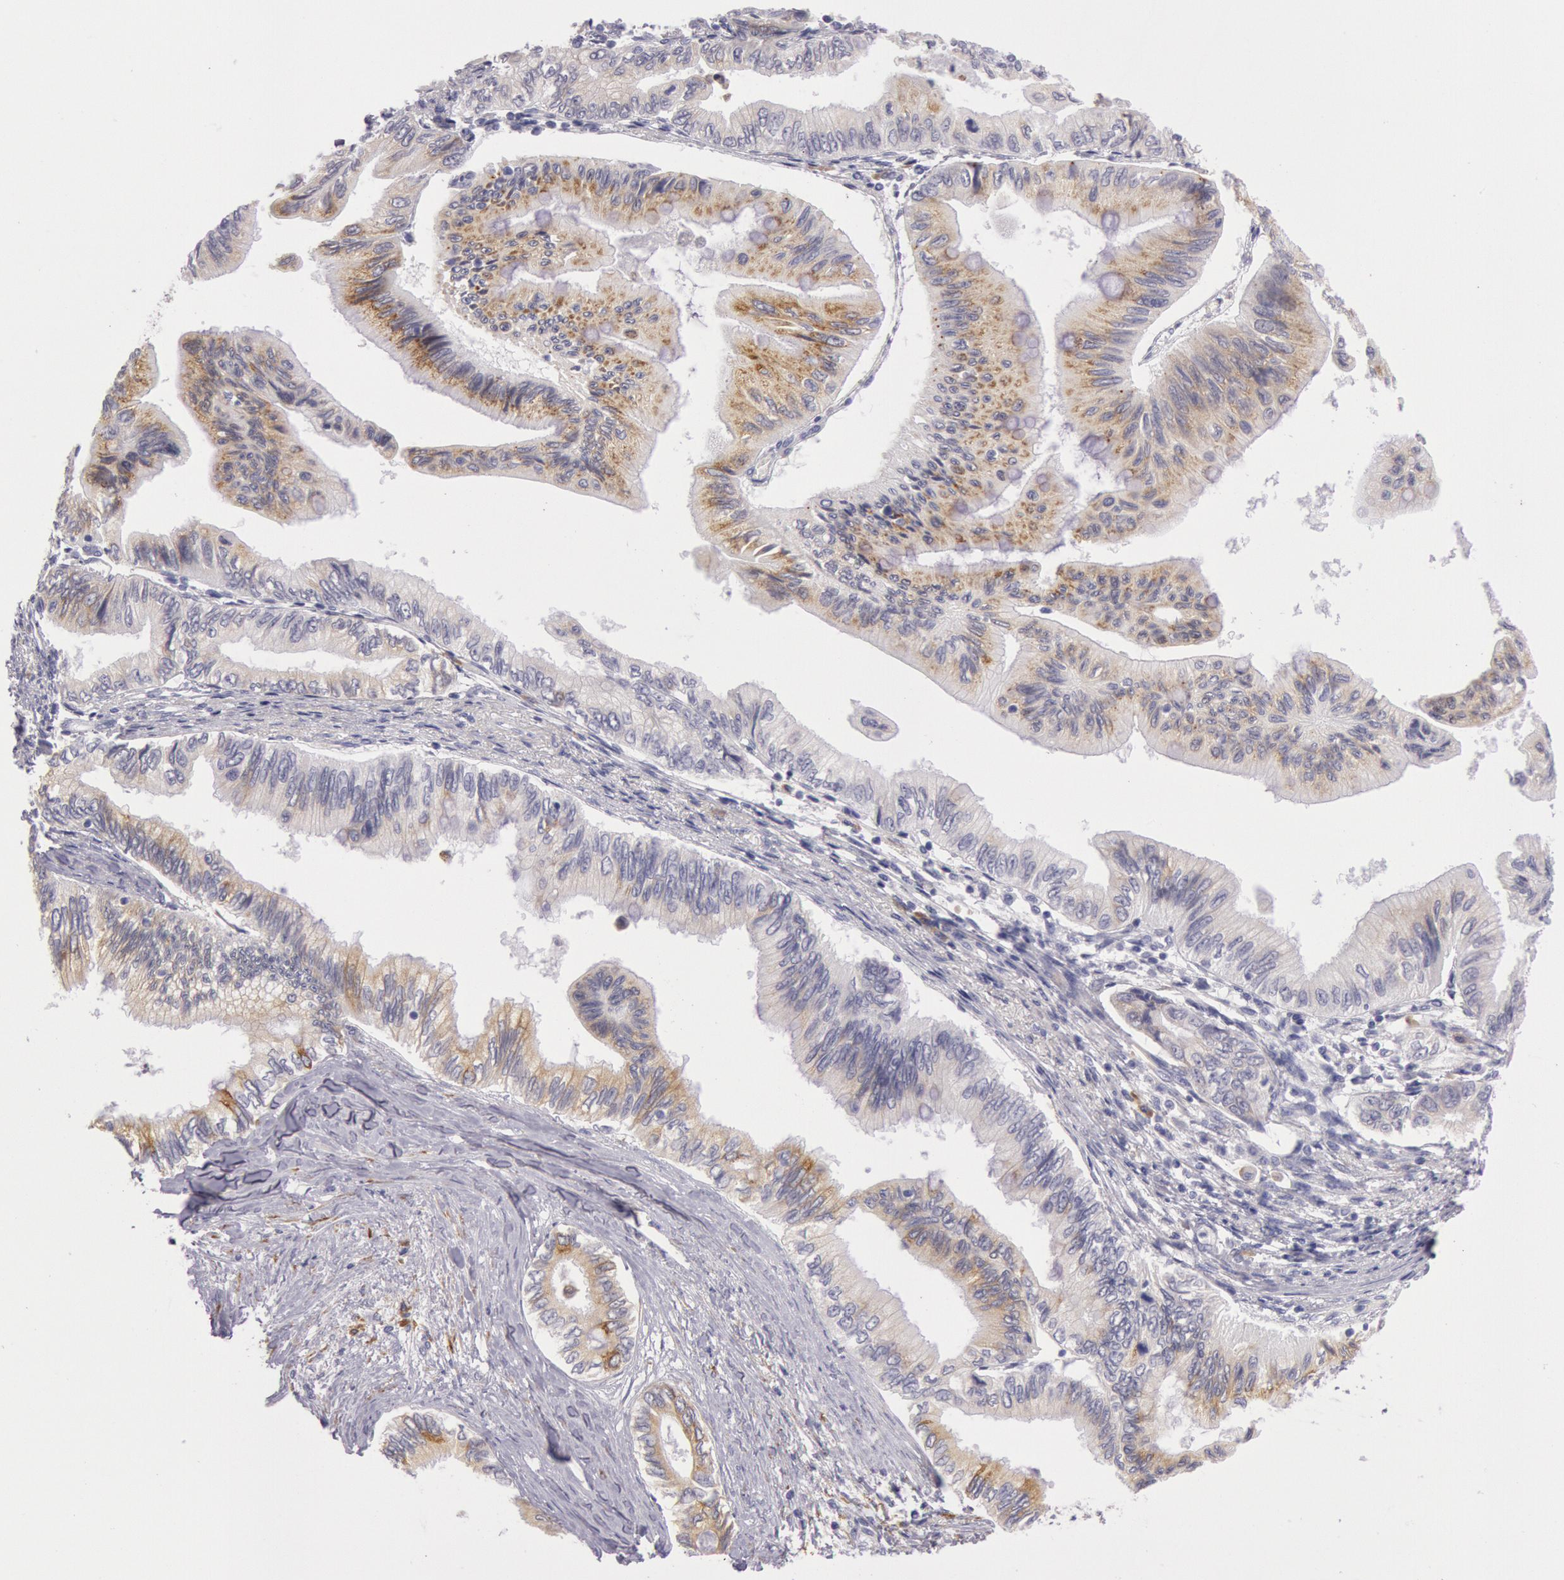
{"staining": {"intensity": "weak", "quantity": "25%-75%", "location": "cytoplasmic/membranous"}, "tissue": "pancreatic cancer", "cell_type": "Tumor cells", "image_type": "cancer", "snomed": [{"axis": "morphology", "description": "Adenocarcinoma, NOS"}, {"axis": "topography", "description": "Pancreas"}], "caption": "Immunohistochemistry image of human pancreatic cancer (adenocarcinoma) stained for a protein (brown), which exhibits low levels of weak cytoplasmic/membranous staining in approximately 25%-75% of tumor cells.", "gene": "CIDEB", "patient": {"sex": "female", "age": 66}}